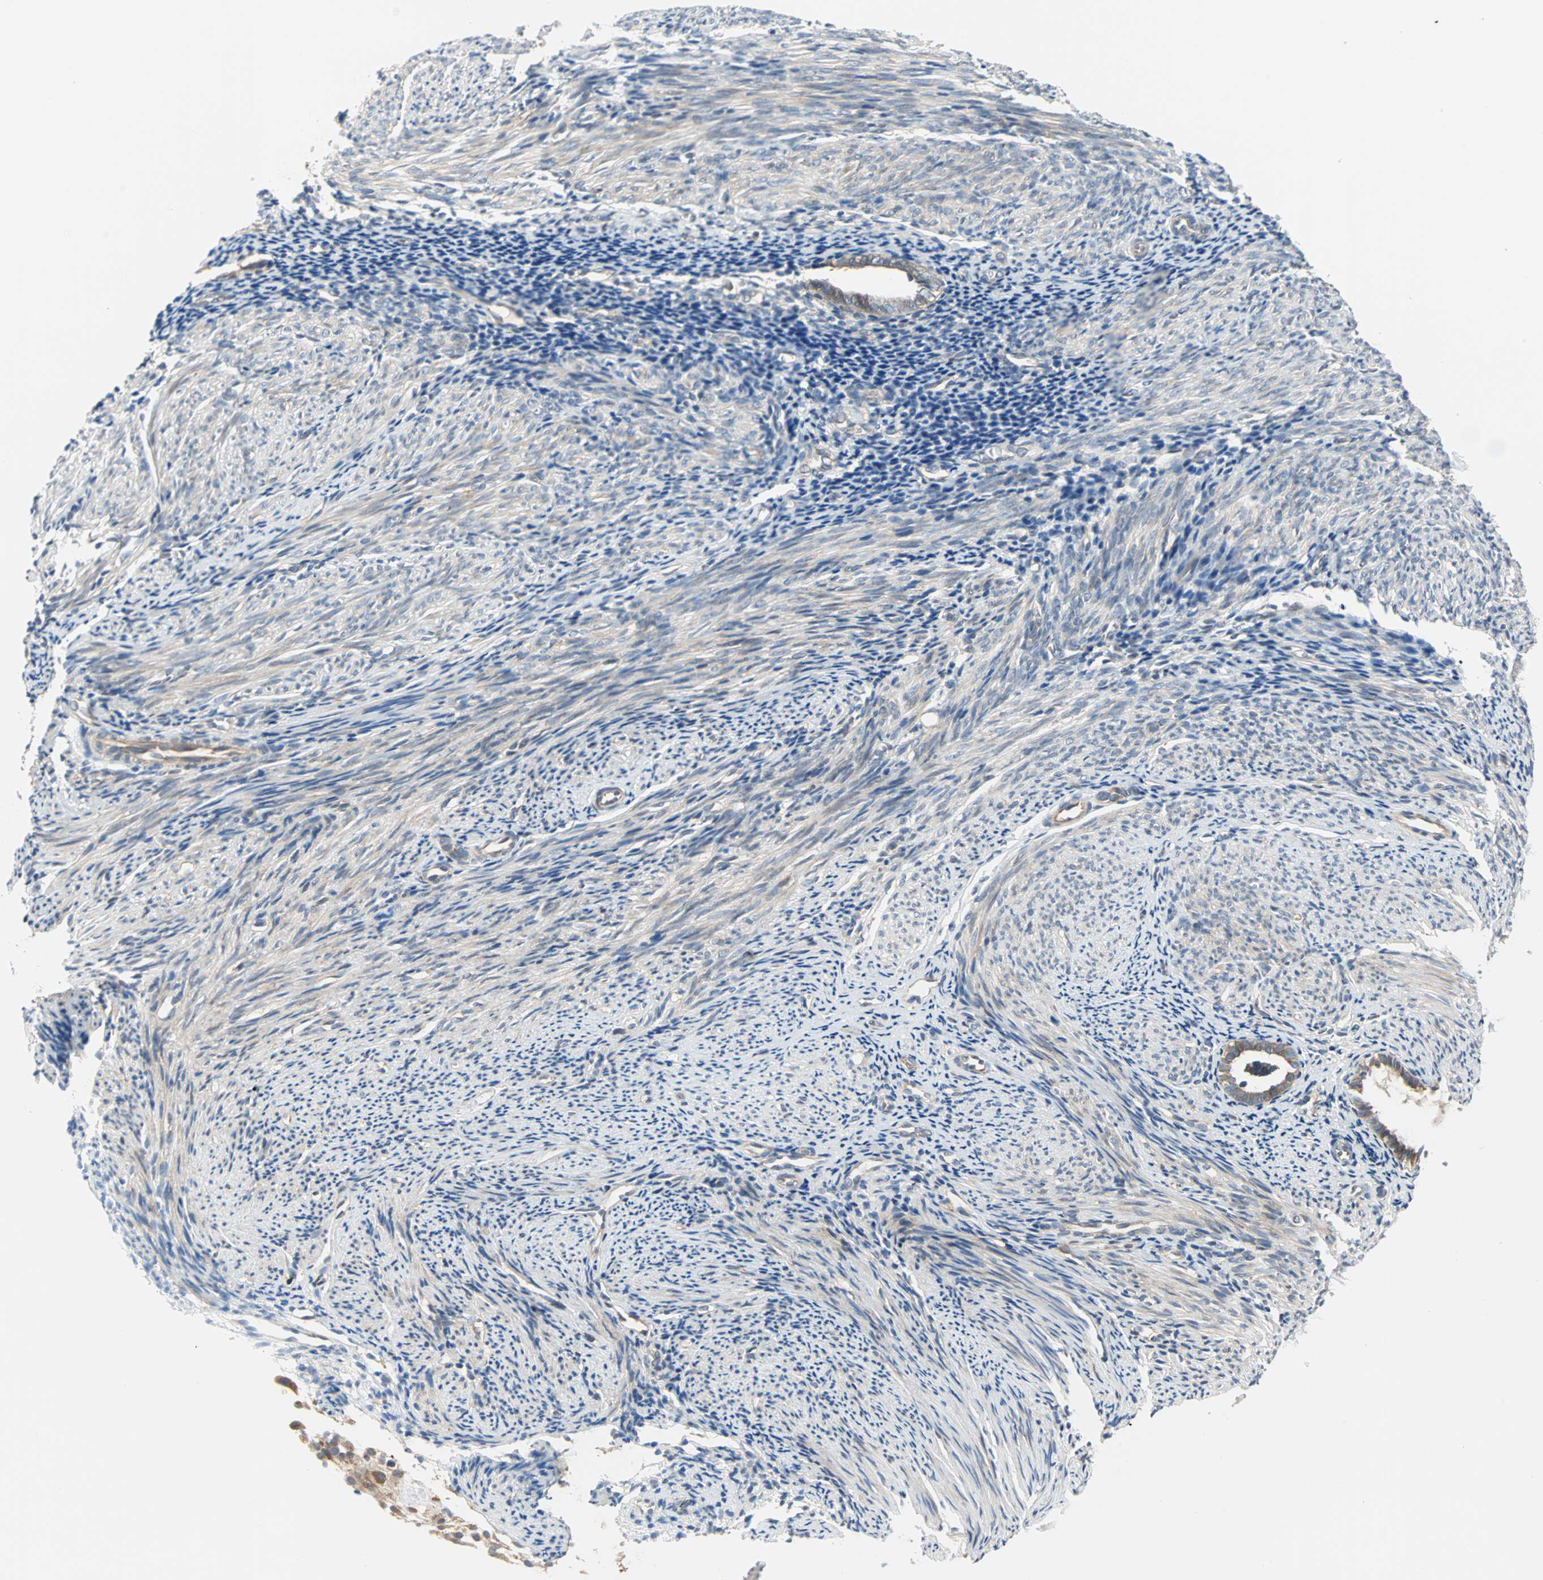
{"staining": {"intensity": "negative", "quantity": "none", "location": "none"}, "tissue": "endometrium", "cell_type": "Cells in endometrial stroma", "image_type": "normal", "snomed": [{"axis": "morphology", "description": "Normal tissue, NOS"}, {"axis": "topography", "description": "Smooth muscle"}, {"axis": "topography", "description": "Endometrium"}], "caption": "The micrograph displays no staining of cells in endometrial stroma in unremarkable endometrium.", "gene": "SAR1A", "patient": {"sex": "female", "age": 57}}